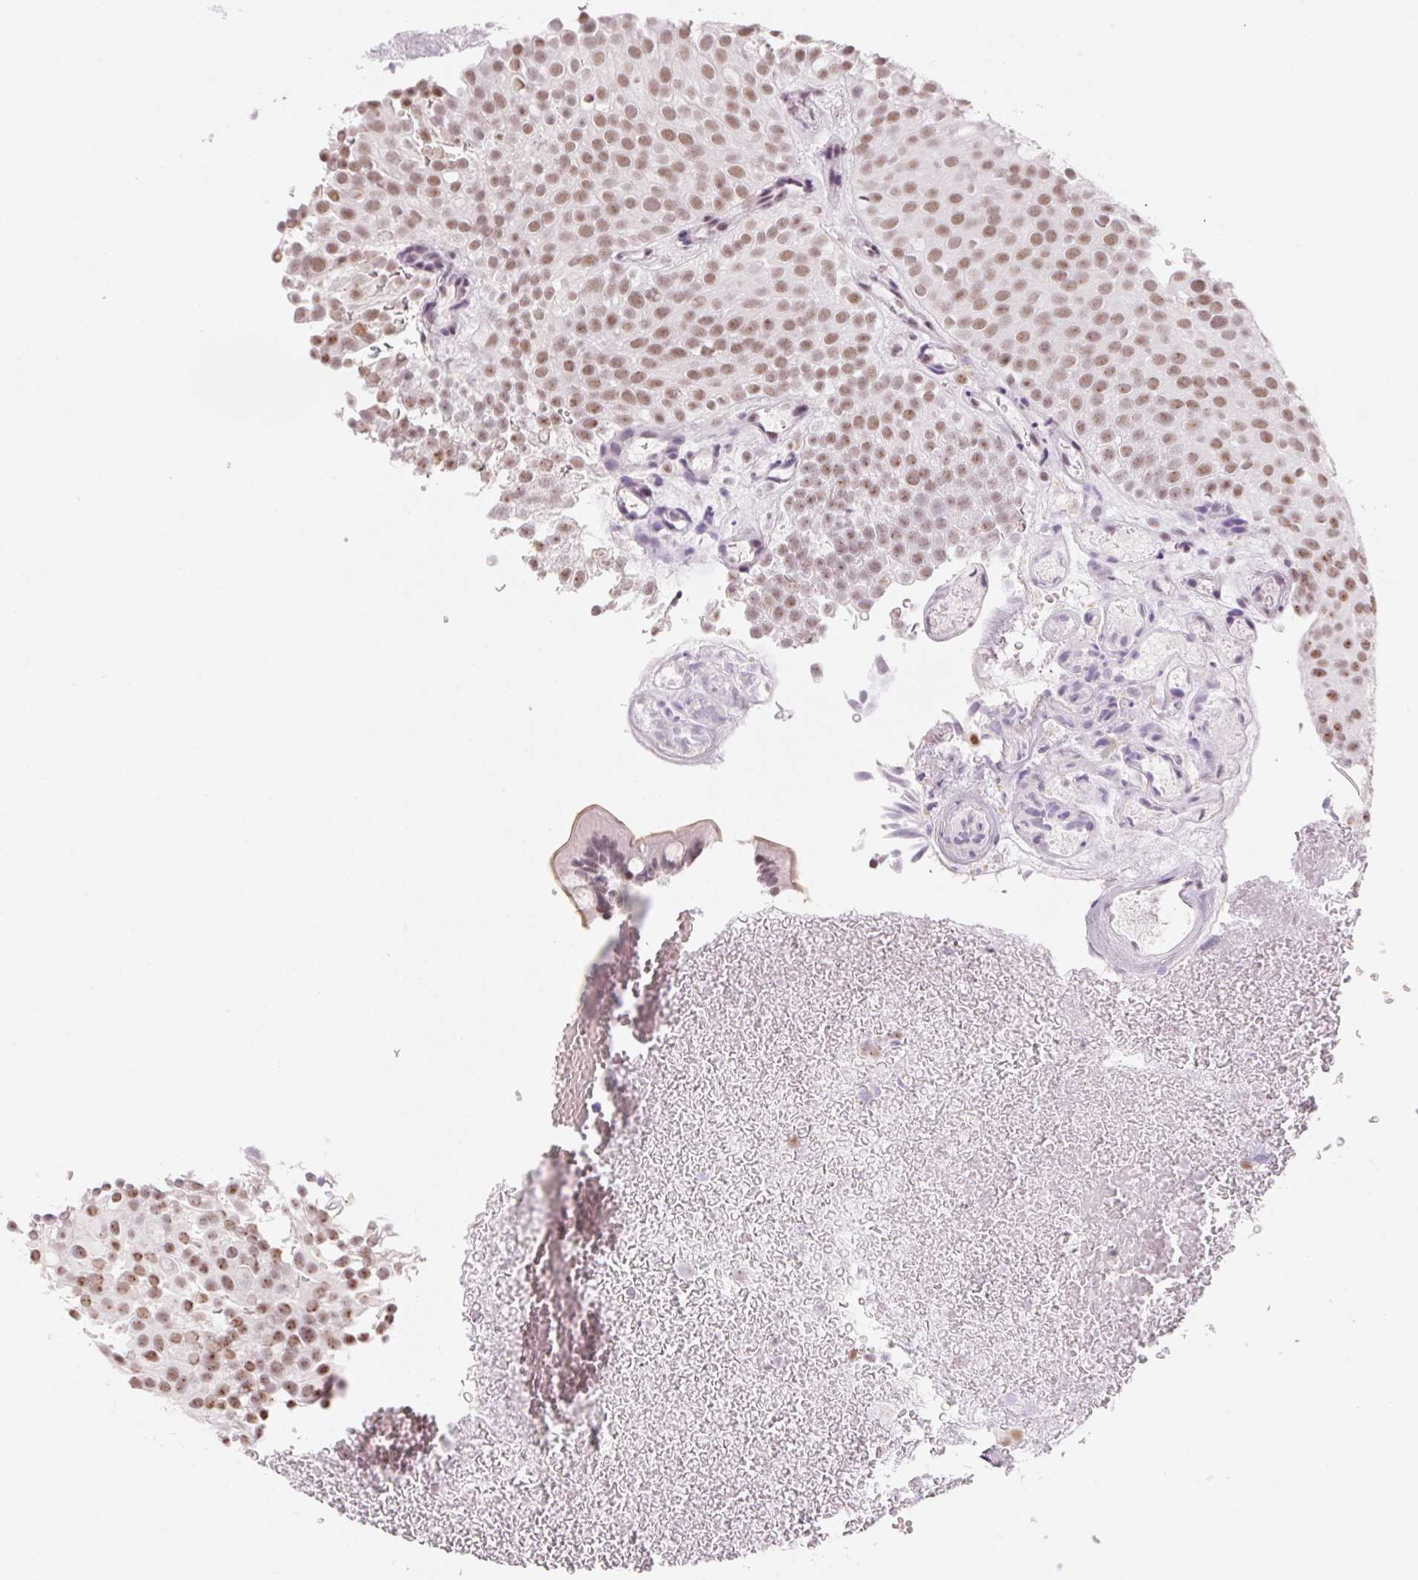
{"staining": {"intensity": "weak", "quantity": ">75%", "location": "nuclear"}, "tissue": "urothelial cancer", "cell_type": "Tumor cells", "image_type": "cancer", "snomed": [{"axis": "morphology", "description": "Urothelial carcinoma, Low grade"}, {"axis": "topography", "description": "Urinary bladder"}], "caption": "This micrograph shows urothelial carcinoma (low-grade) stained with immunohistochemistry (IHC) to label a protein in brown. The nuclear of tumor cells show weak positivity for the protein. Nuclei are counter-stained blue.", "gene": "ZIC4", "patient": {"sex": "male", "age": 78}}